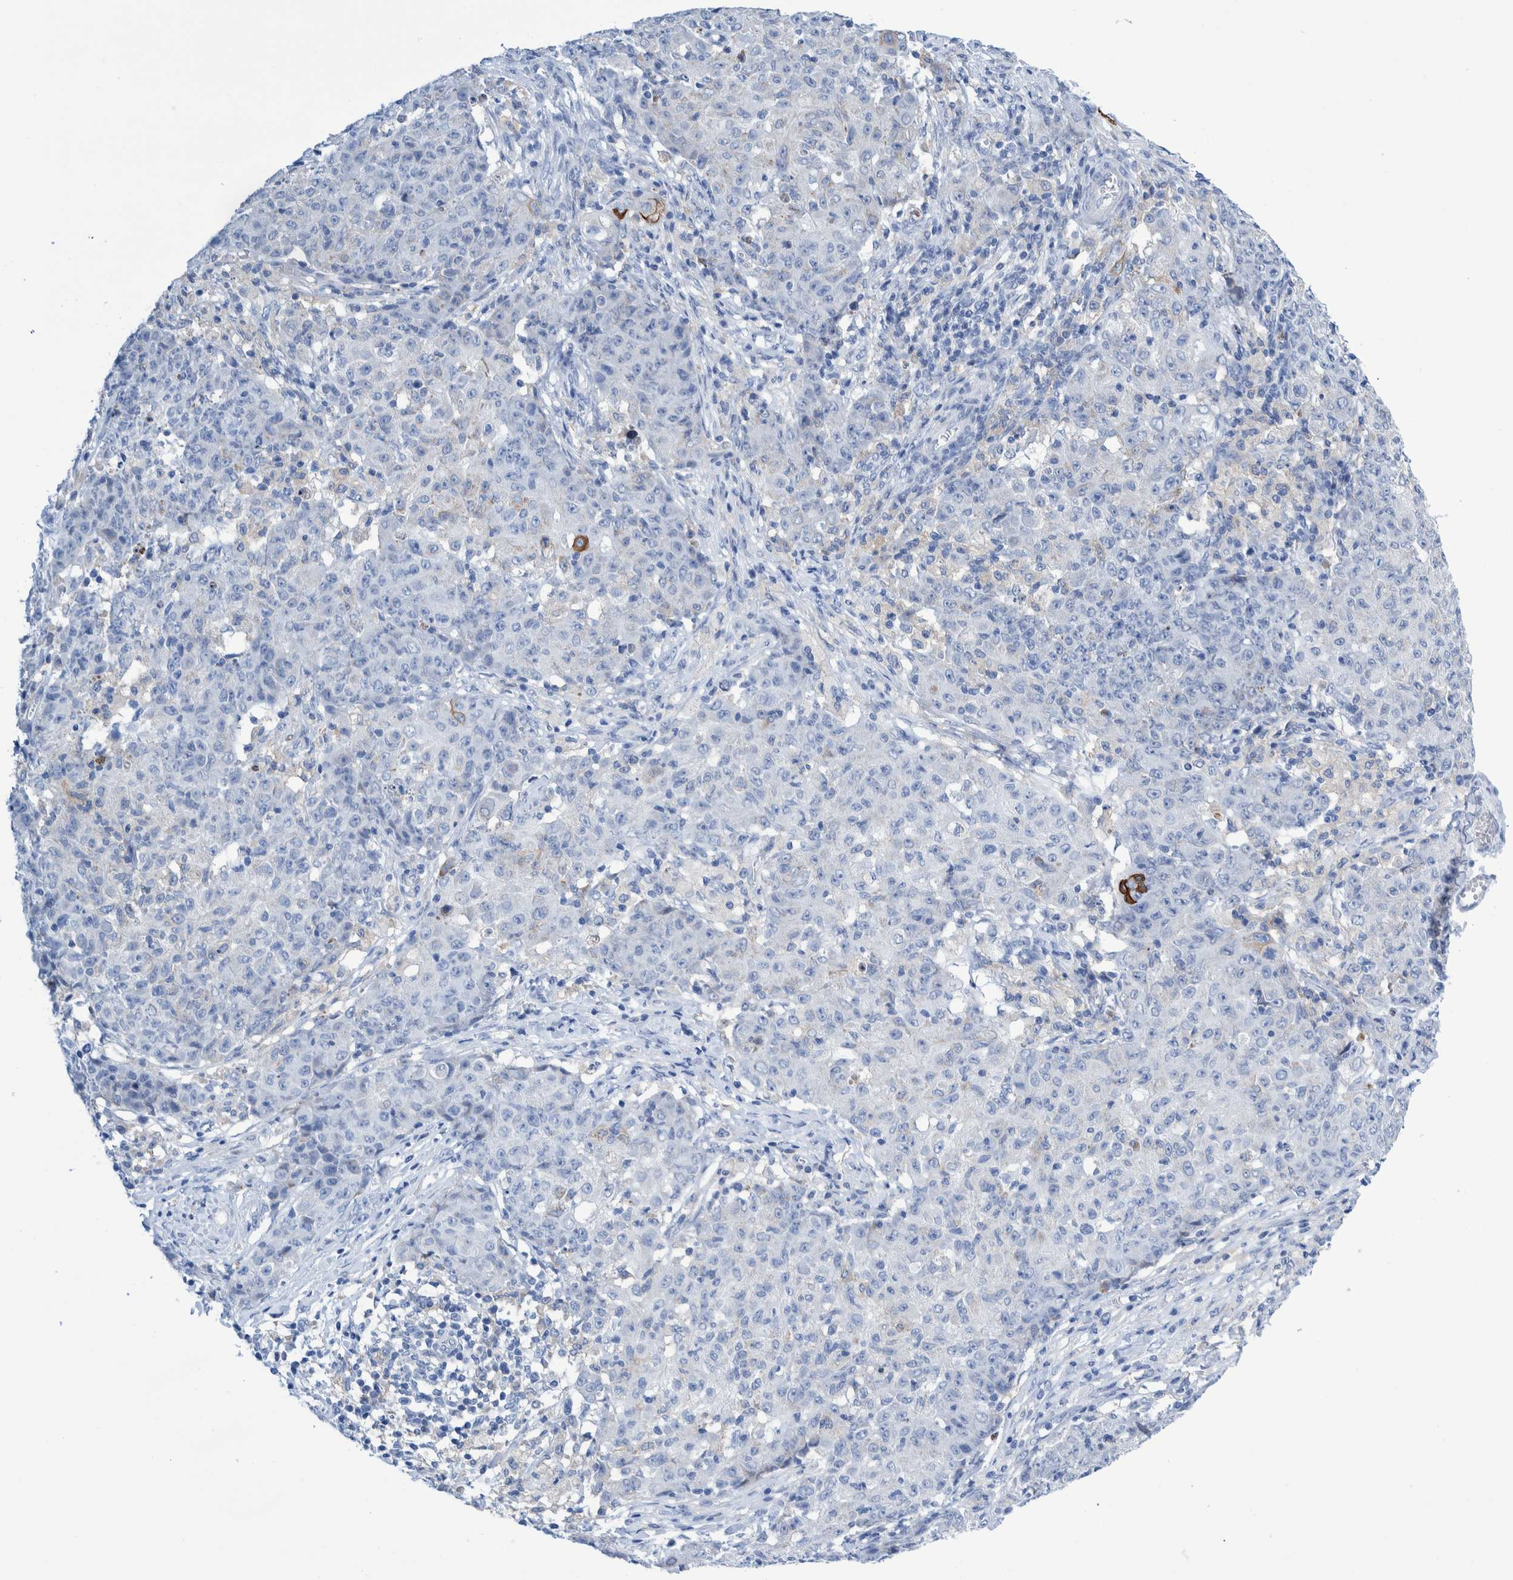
{"staining": {"intensity": "negative", "quantity": "none", "location": "none"}, "tissue": "ovarian cancer", "cell_type": "Tumor cells", "image_type": "cancer", "snomed": [{"axis": "morphology", "description": "Carcinoma, endometroid"}, {"axis": "topography", "description": "Ovary"}], "caption": "Immunohistochemical staining of ovarian cancer (endometroid carcinoma) demonstrates no significant positivity in tumor cells. (Immunohistochemistry (ihc), brightfield microscopy, high magnification).", "gene": "KRT14", "patient": {"sex": "female", "age": 42}}